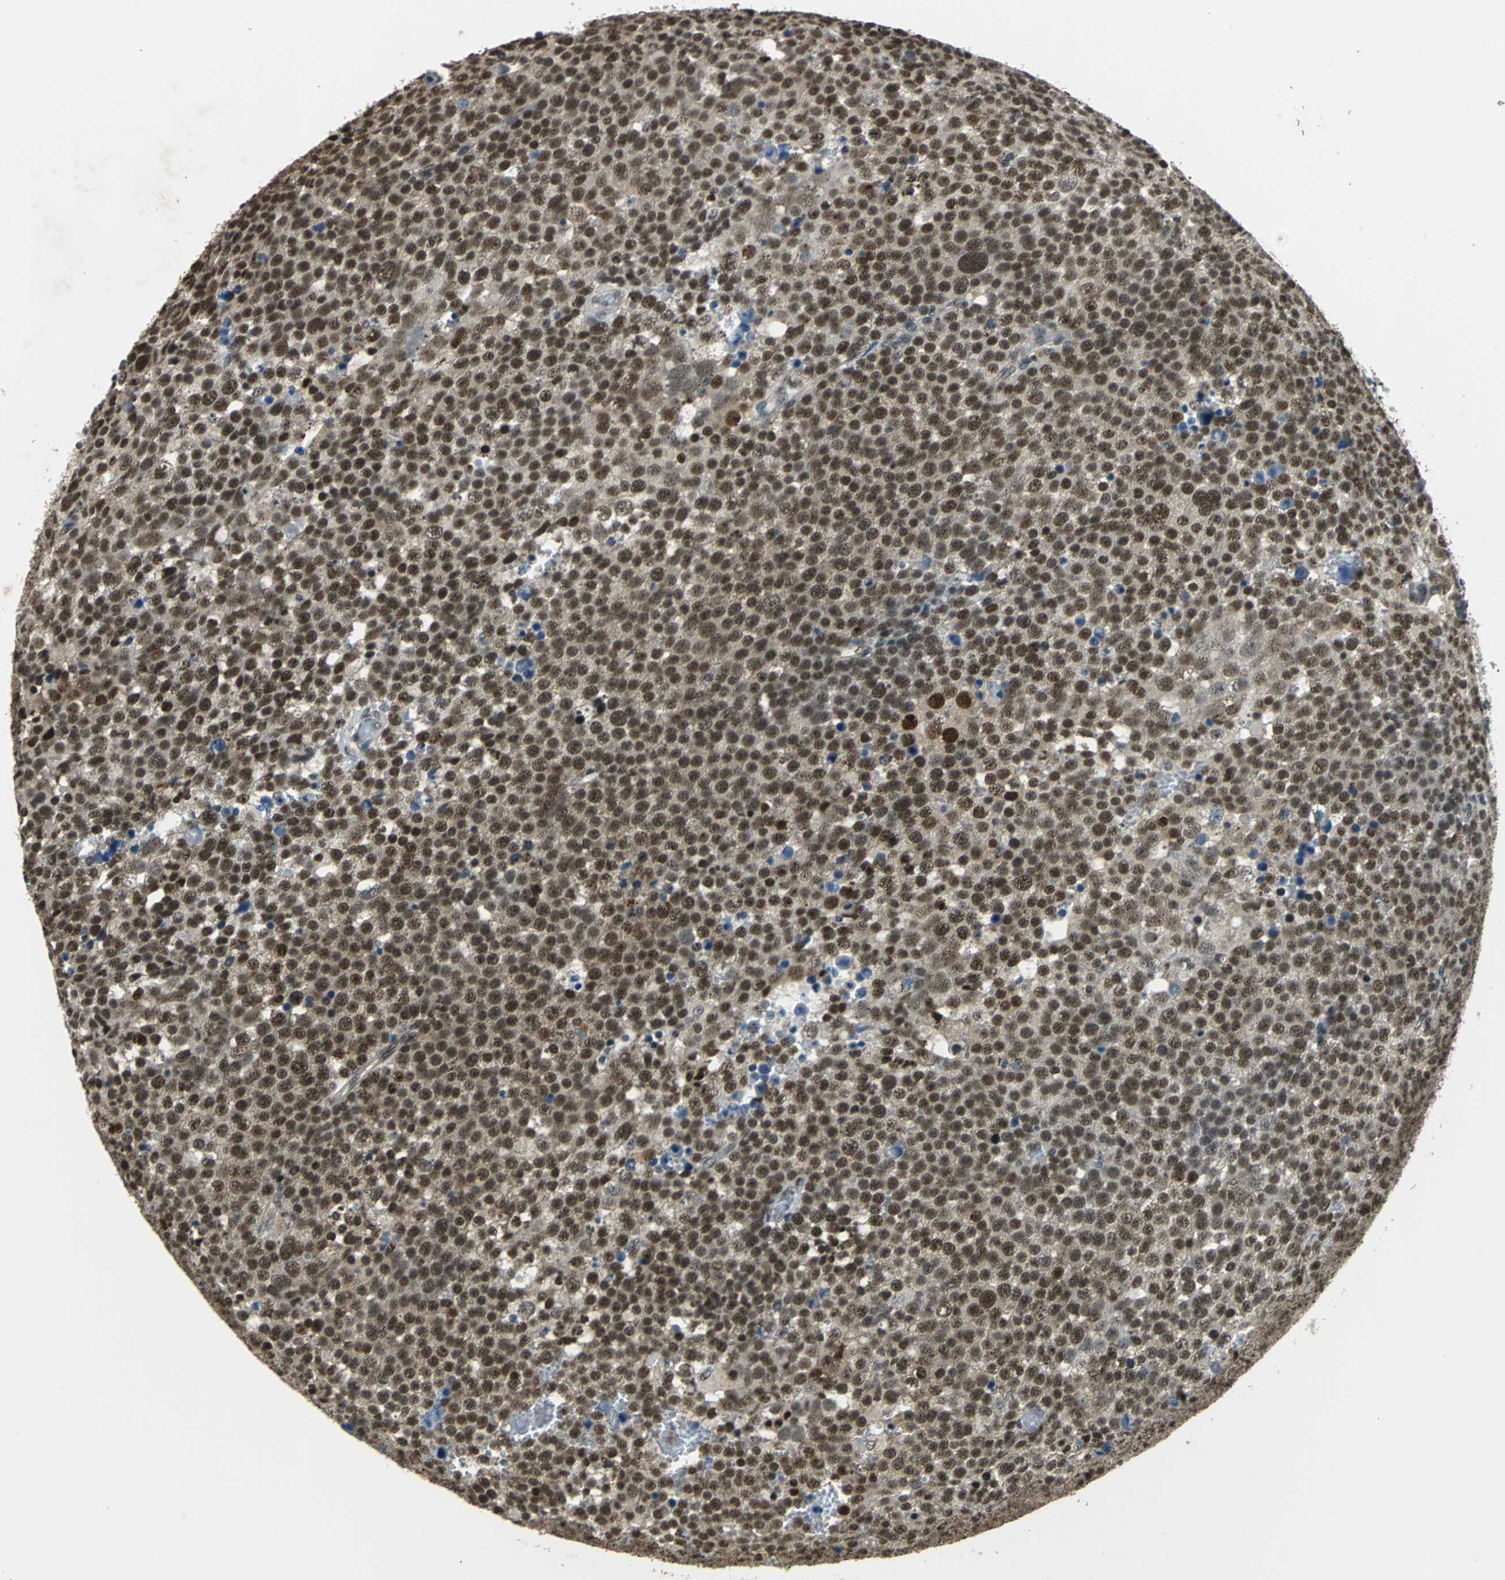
{"staining": {"intensity": "strong", "quantity": ">75%", "location": "cytoplasmic/membranous,nuclear"}, "tissue": "testis cancer", "cell_type": "Tumor cells", "image_type": "cancer", "snomed": [{"axis": "morphology", "description": "Seminoma, NOS"}, {"axis": "topography", "description": "Testis"}], "caption": "Brown immunohistochemical staining in human testis cancer (seminoma) shows strong cytoplasmic/membranous and nuclear positivity in approximately >75% of tumor cells. (DAB IHC, brown staining for protein, blue staining for nuclei).", "gene": "RBM14", "patient": {"sex": "male", "age": 71}}